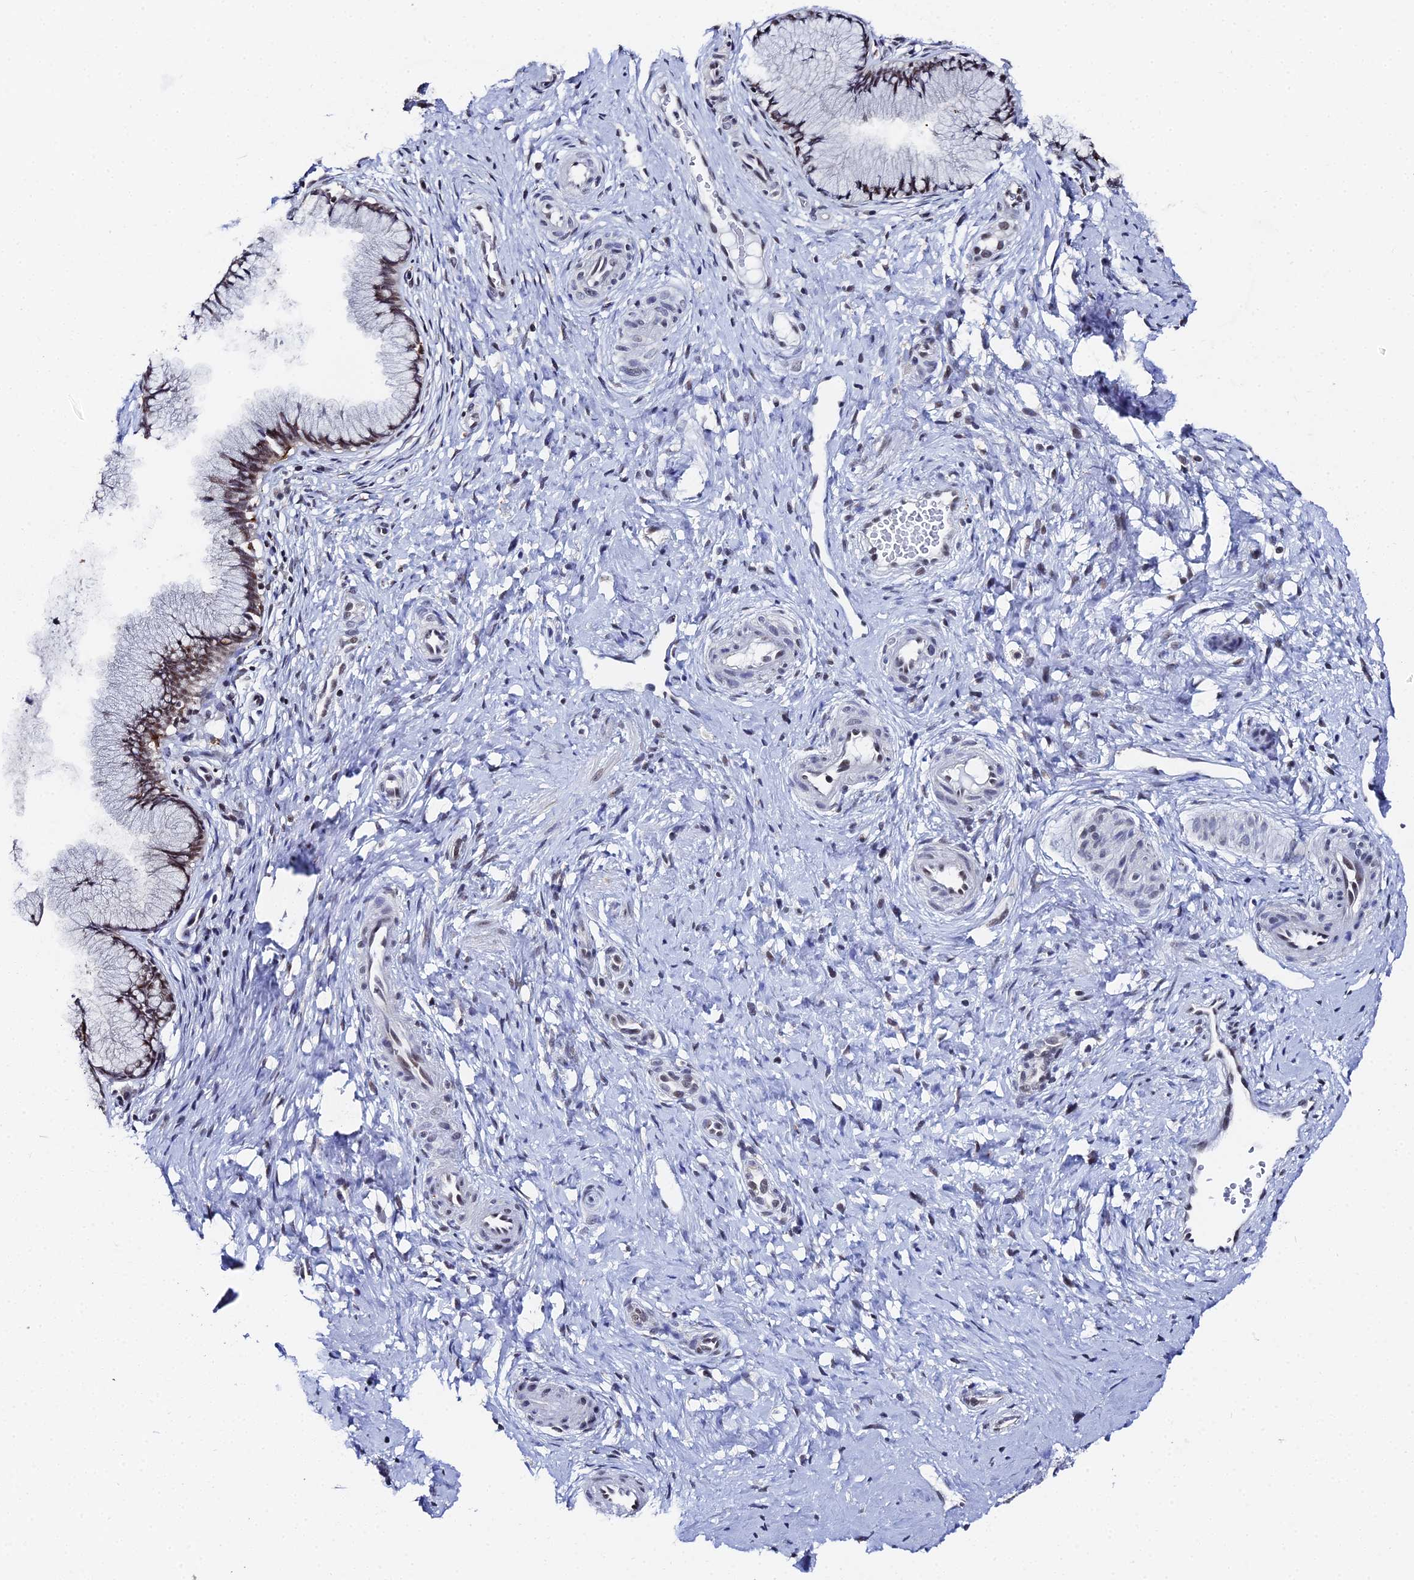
{"staining": {"intensity": "strong", "quantity": ">75%", "location": "nuclear"}, "tissue": "cervix", "cell_type": "Glandular cells", "image_type": "normal", "snomed": [{"axis": "morphology", "description": "Normal tissue, NOS"}, {"axis": "topography", "description": "Cervix"}], "caption": "DAB immunohistochemical staining of unremarkable cervix demonstrates strong nuclear protein expression in approximately >75% of glandular cells. Immunohistochemistry (ihc) stains the protein of interest in brown and the nuclei are stained blue.", "gene": "MAGOHB", "patient": {"sex": "female", "age": 36}}